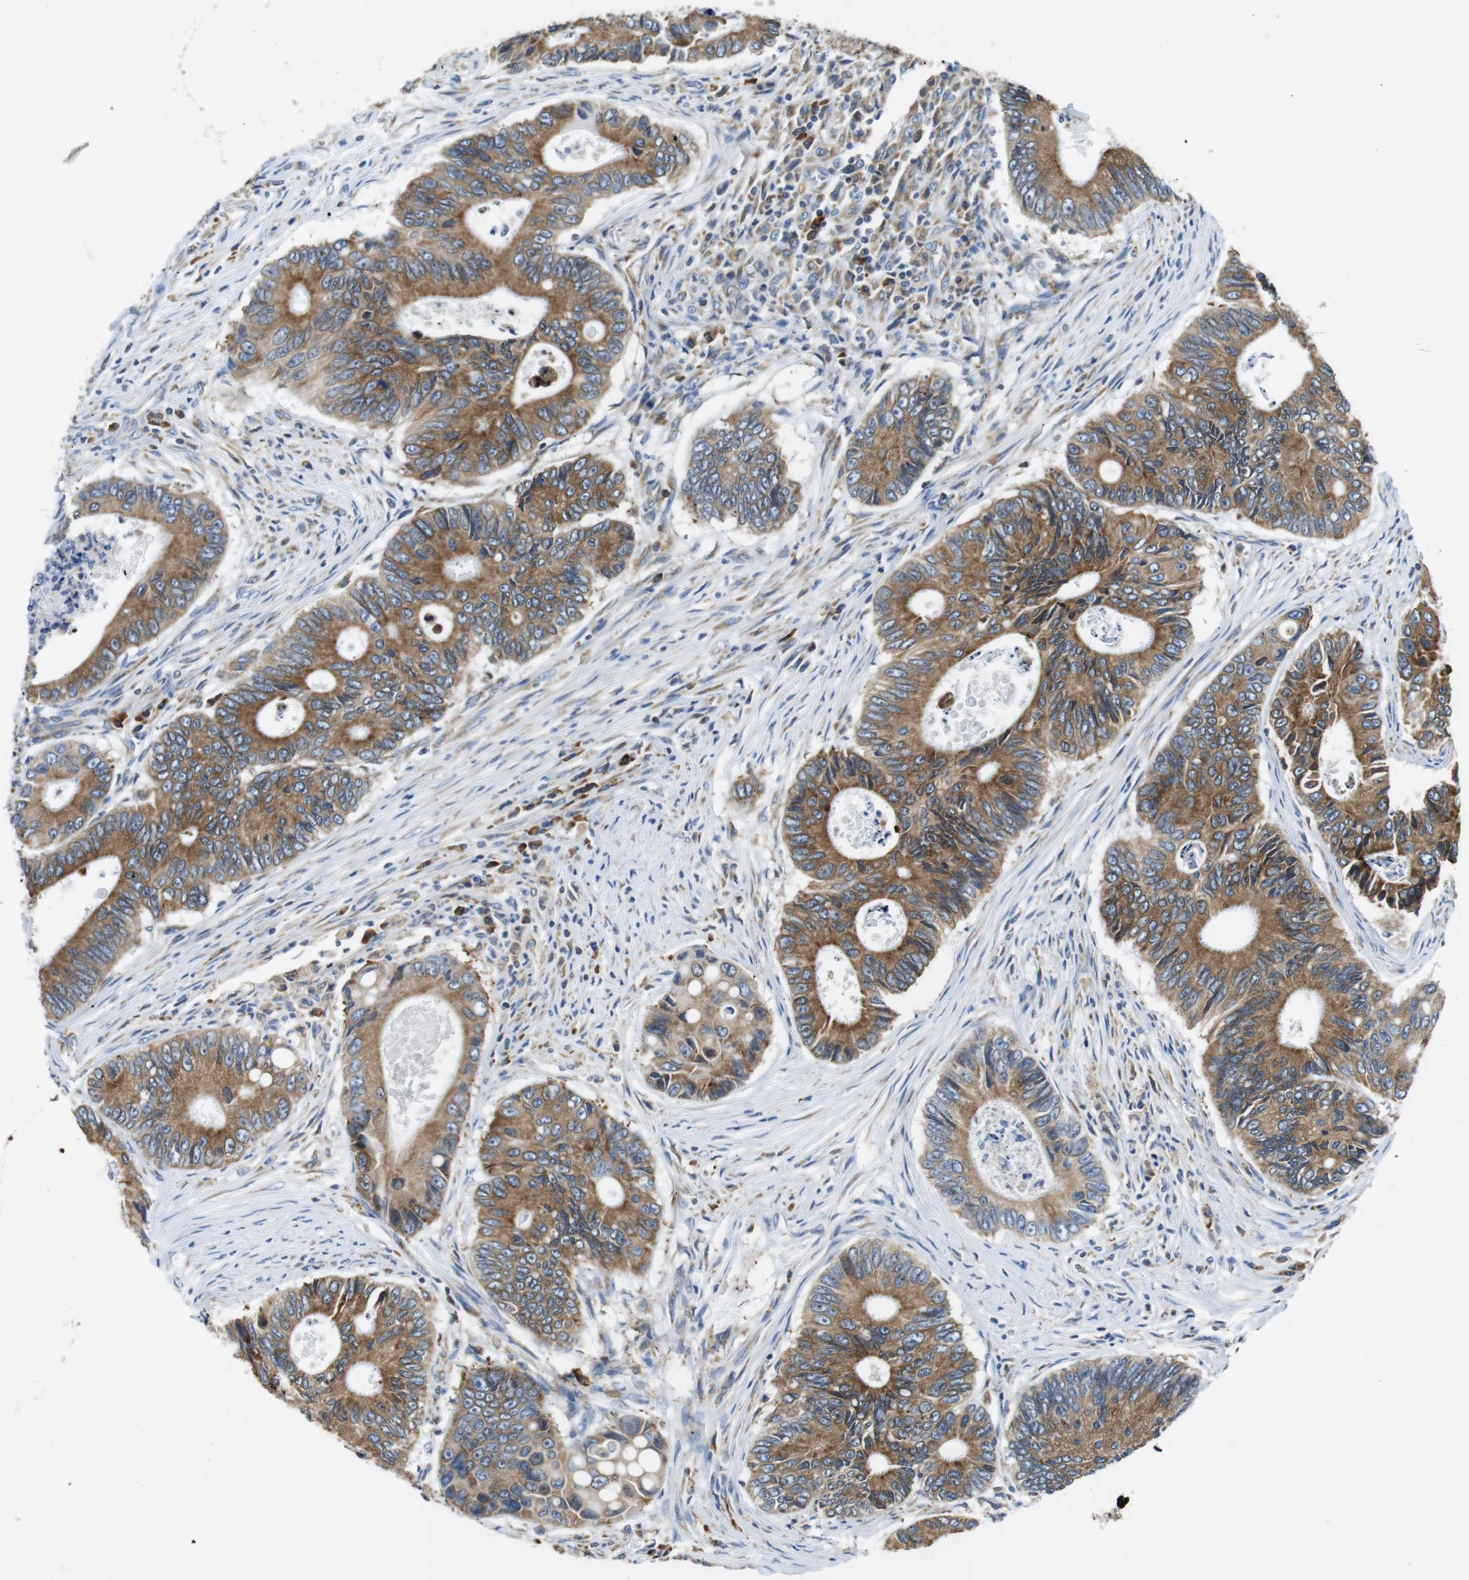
{"staining": {"intensity": "moderate", "quantity": ">75%", "location": "cytoplasmic/membranous"}, "tissue": "colorectal cancer", "cell_type": "Tumor cells", "image_type": "cancer", "snomed": [{"axis": "morphology", "description": "Inflammation, NOS"}, {"axis": "morphology", "description": "Adenocarcinoma, NOS"}, {"axis": "topography", "description": "Colon"}], "caption": "This image shows IHC staining of colorectal cancer (adenocarcinoma), with medium moderate cytoplasmic/membranous expression in about >75% of tumor cells.", "gene": "UGGT1", "patient": {"sex": "male", "age": 72}}